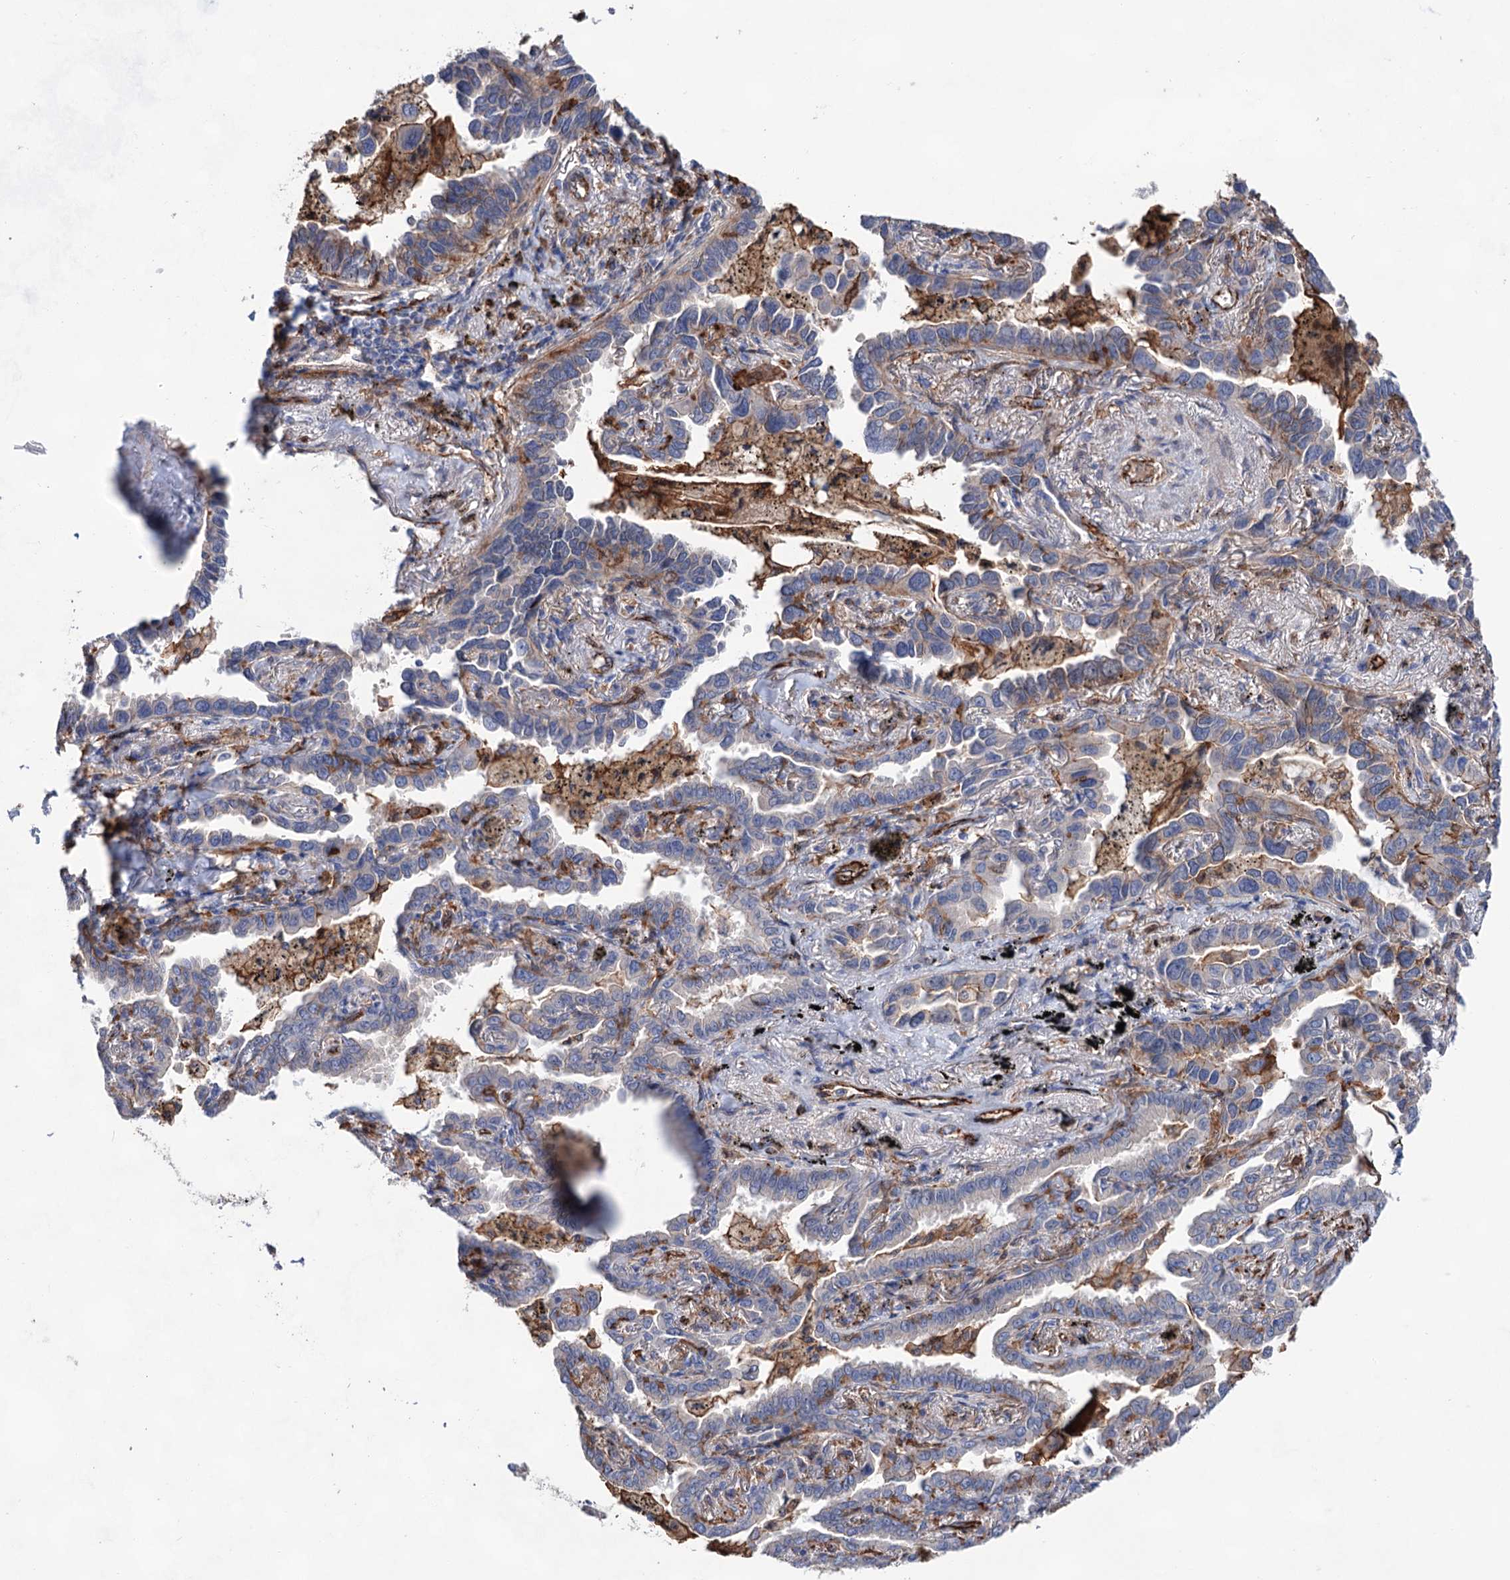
{"staining": {"intensity": "moderate", "quantity": "<25%", "location": "cytoplasmic/membranous"}, "tissue": "lung cancer", "cell_type": "Tumor cells", "image_type": "cancer", "snomed": [{"axis": "morphology", "description": "Adenocarcinoma, NOS"}, {"axis": "topography", "description": "Lung"}], "caption": "Immunohistochemistry (IHC) histopathology image of neoplastic tissue: lung cancer stained using IHC exhibits low levels of moderate protein expression localized specifically in the cytoplasmic/membranous of tumor cells, appearing as a cytoplasmic/membranous brown color.", "gene": "TMTC3", "patient": {"sex": "male", "age": 67}}